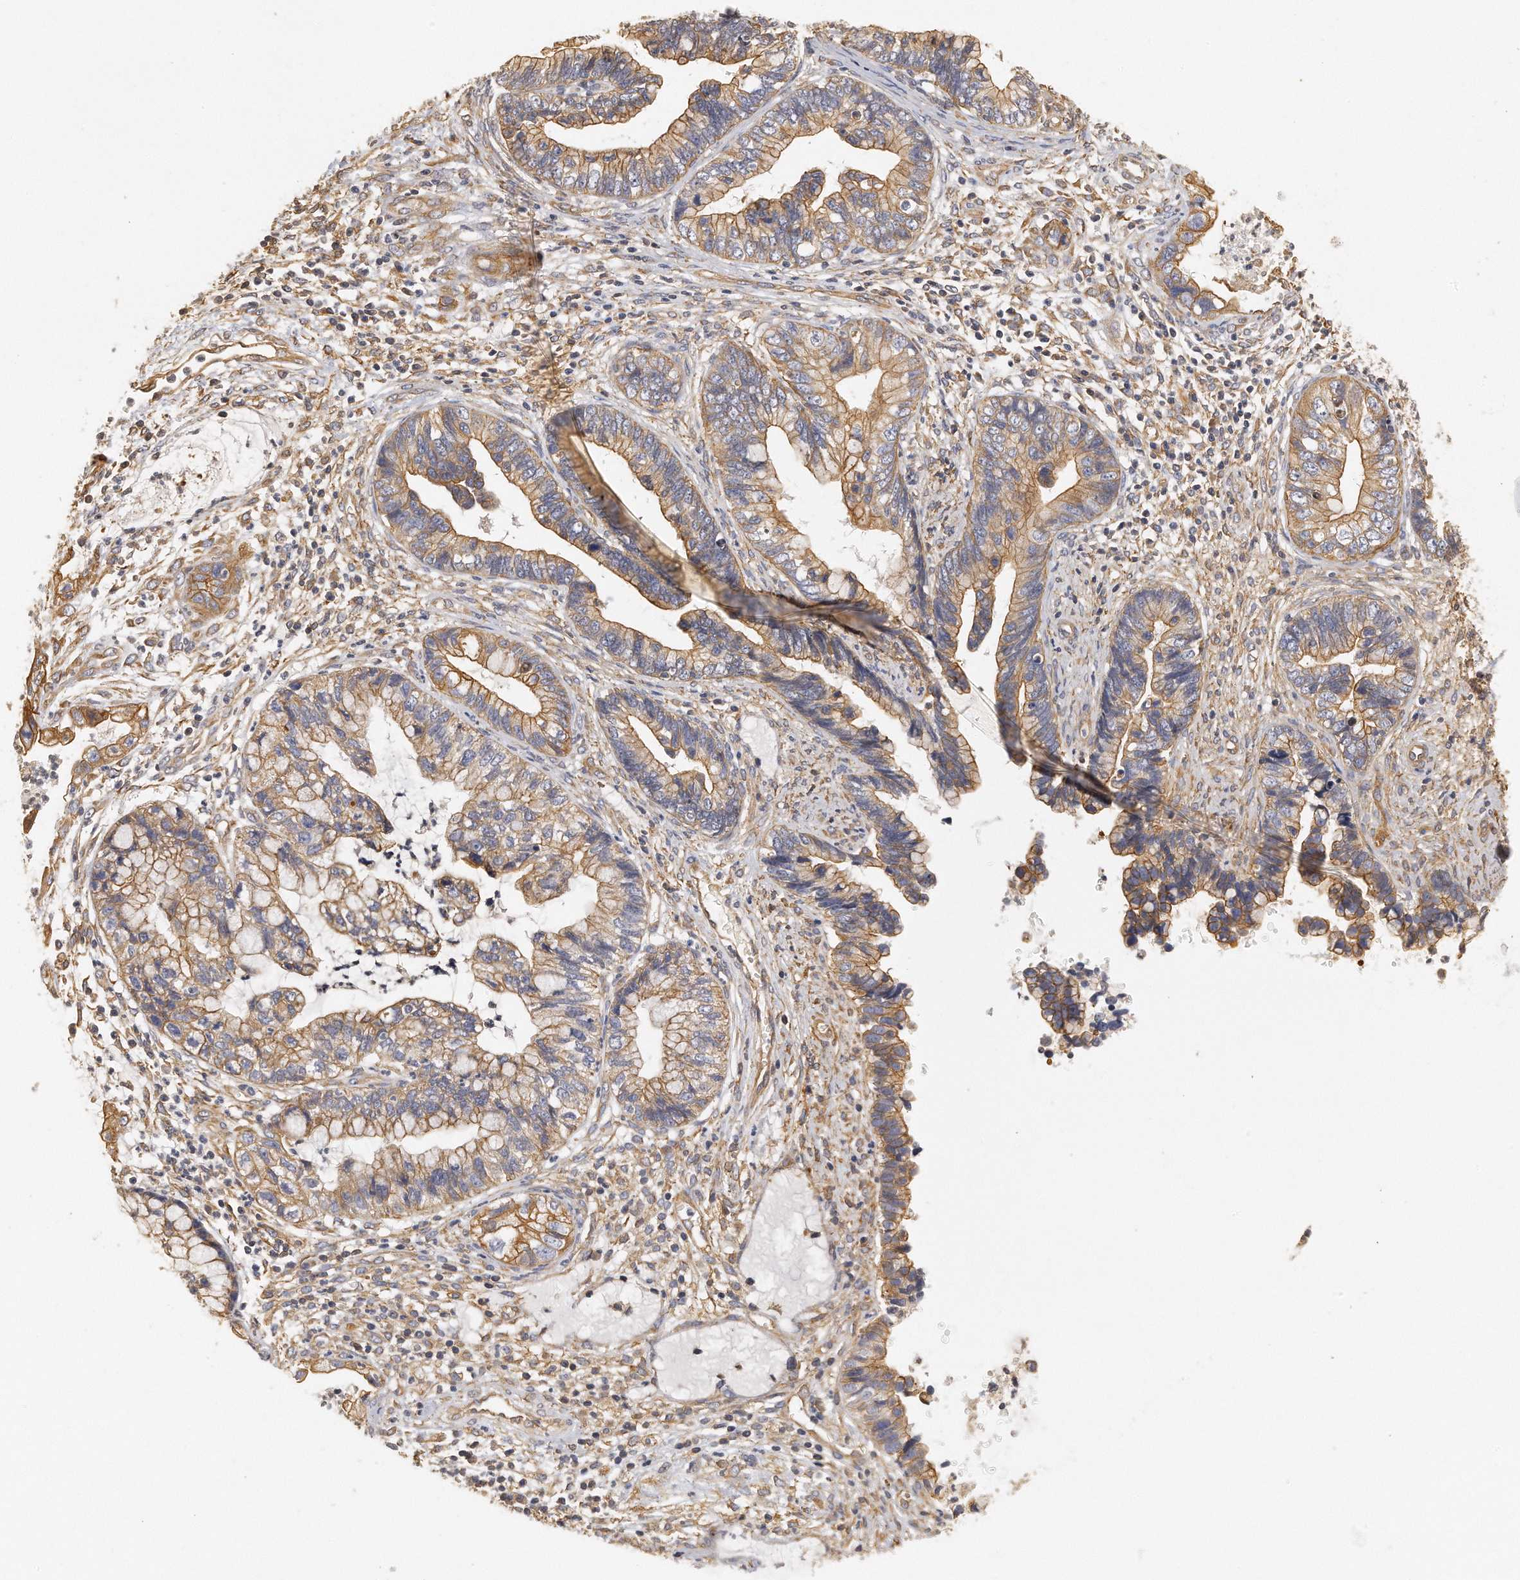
{"staining": {"intensity": "moderate", "quantity": ">75%", "location": "cytoplasmic/membranous"}, "tissue": "cervical cancer", "cell_type": "Tumor cells", "image_type": "cancer", "snomed": [{"axis": "morphology", "description": "Adenocarcinoma, NOS"}, {"axis": "topography", "description": "Cervix"}], "caption": "Cervical cancer stained for a protein exhibits moderate cytoplasmic/membranous positivity in tumor cells.", "gene": "CHST7", "patient": {"sex": "female", "age": 44}}